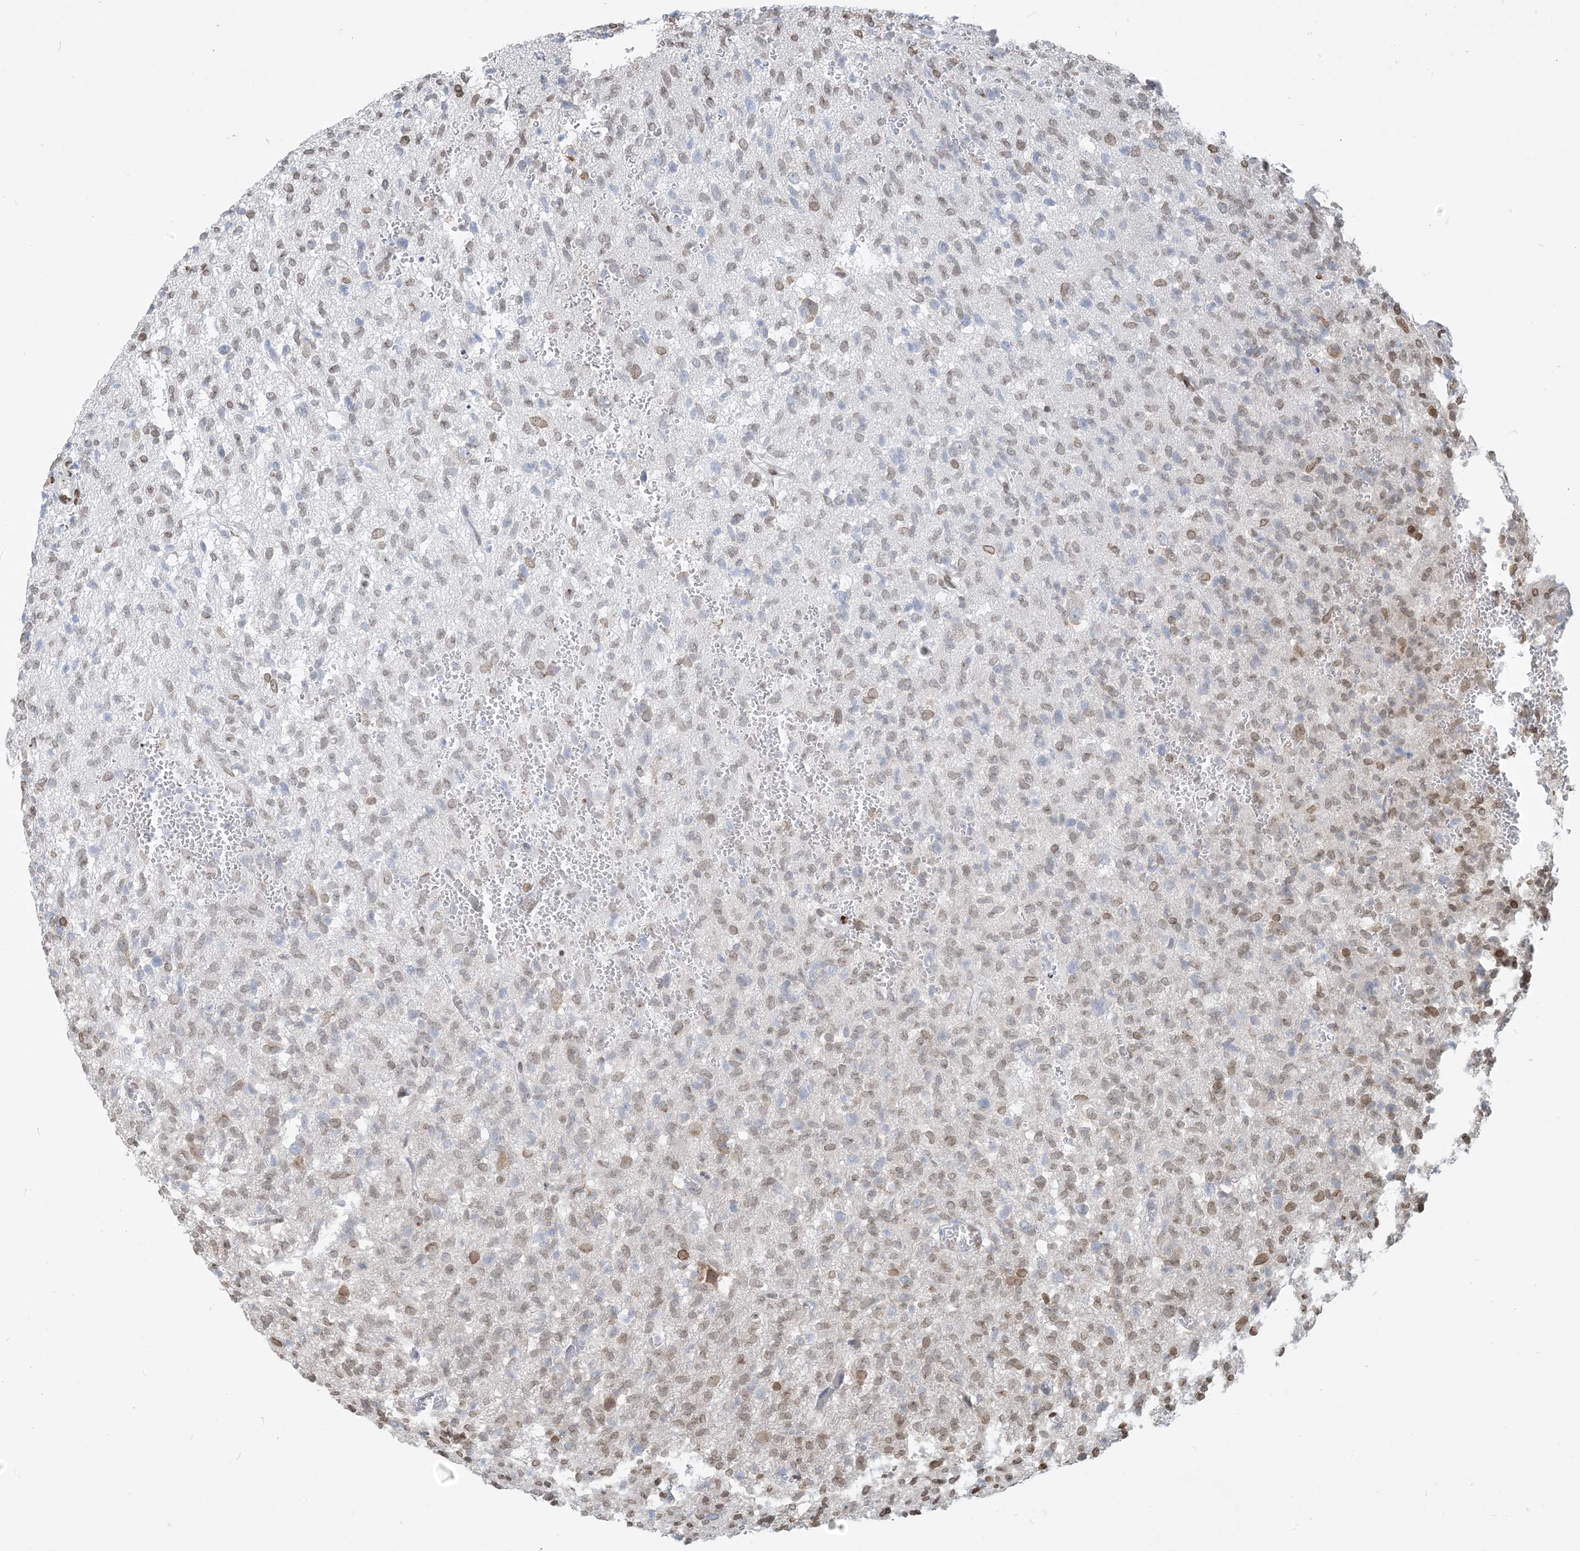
{"staining": {"intensity": "weak", "quantity": "<25%", "location": "cytoplasmic/membranous,nuclear"}, "tissue": "glioma", "cell_type": "Tumor cells", "image_type": "cancer", "snomed": [{"axis": "morphology", "description": "Glioma, malignant, High grade"}, {"axis": "topography", "description": "Brain"}], "caption": "This is an IHC micrograph of human malignant glioma (high-grade). There is no positivity in tumor cells.", "gene": "WWP1", "patient": {"sex": "female", "age": 57}}